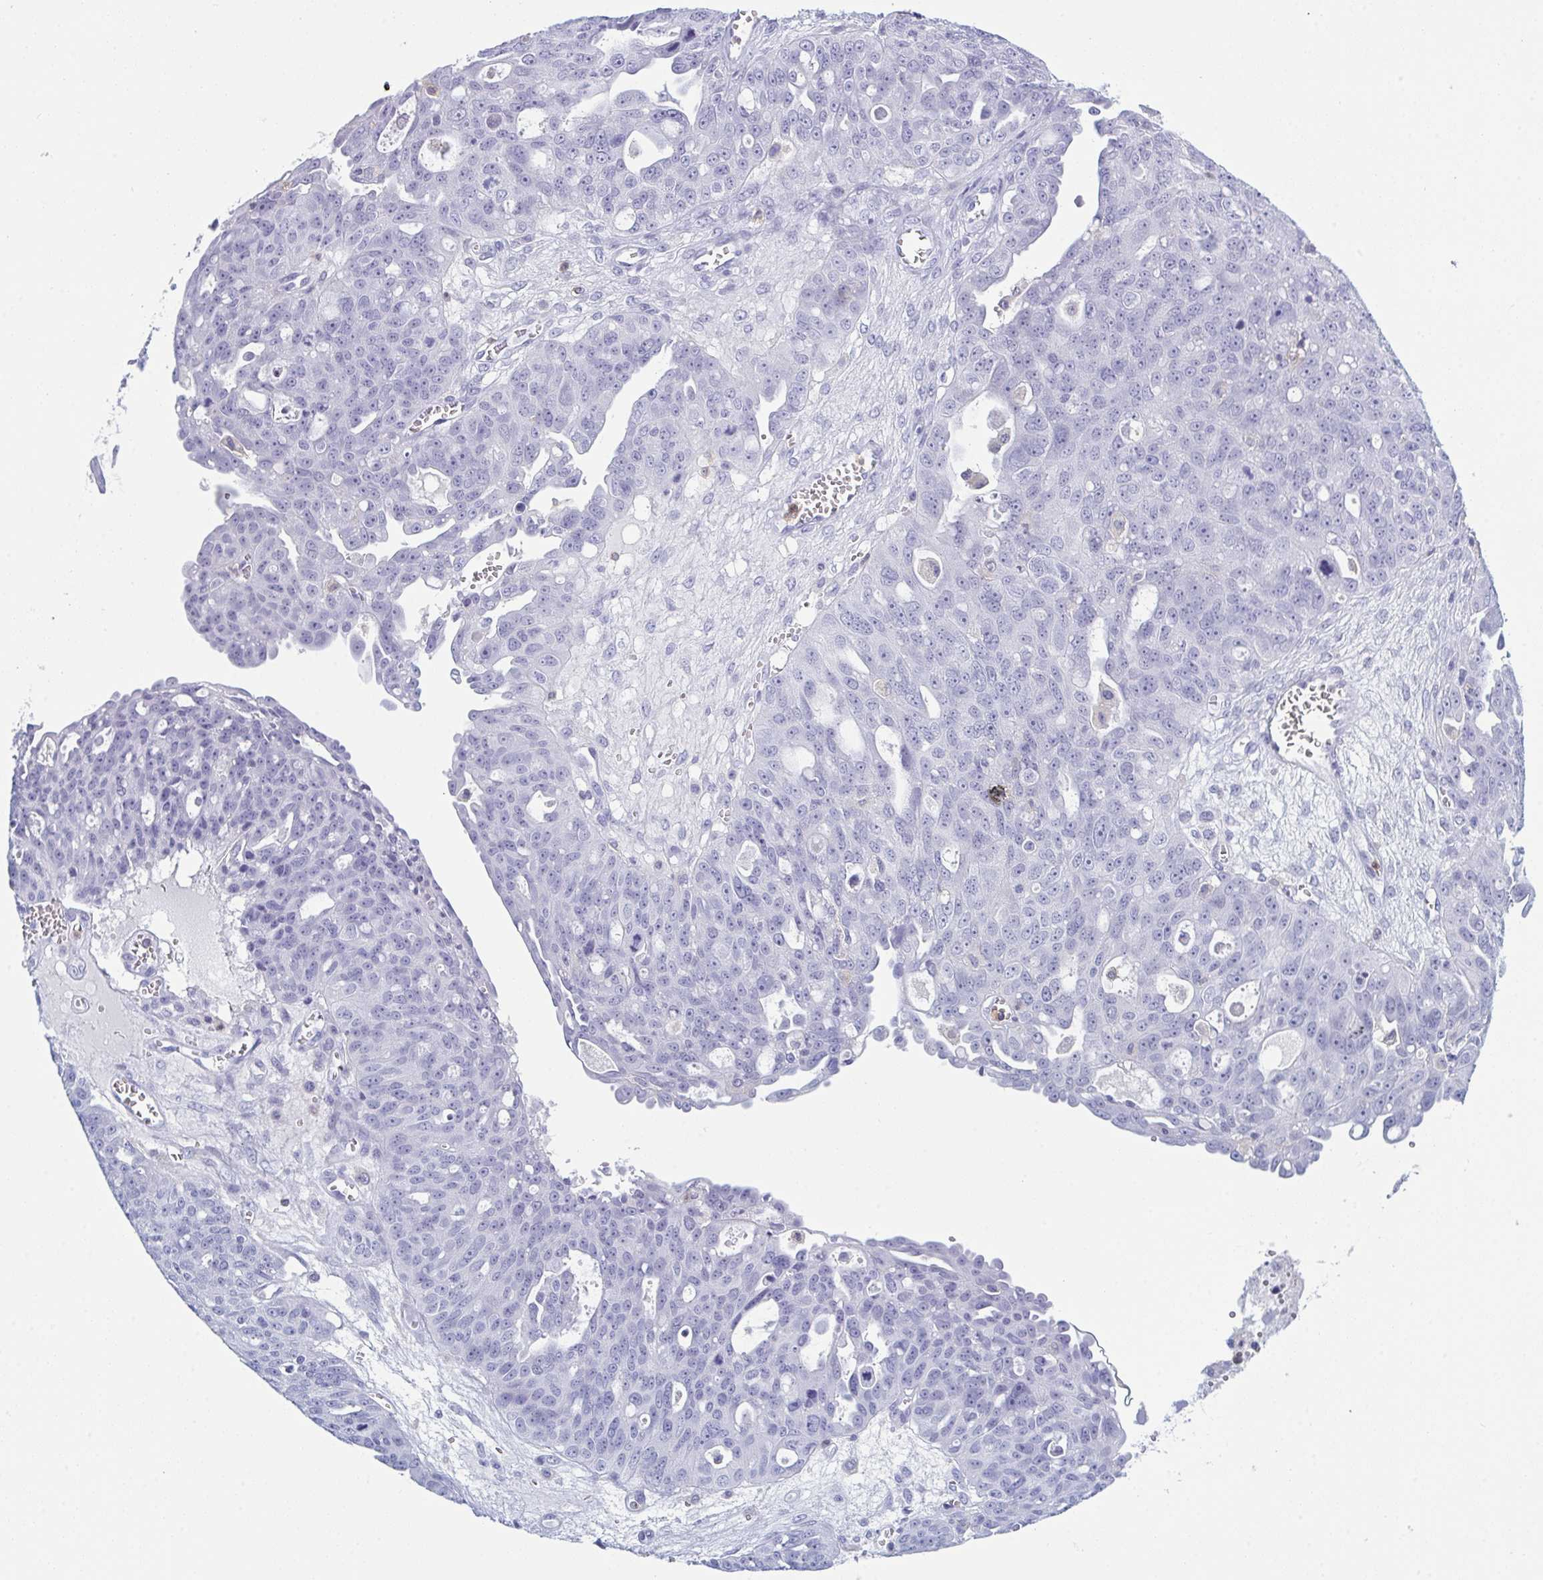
{"staining": {"intensity": "negative", "quantity": "none", "location": "none"}, "tissue": "ovarian cancer", "cell_type": "Tumor cells", "image_type": "cancer", "snomed": [{"axis": "morphology", "description": "Carcinoma, endometroid"}, {"axis": "topography", "description": "Ovary"}], "caption": "Tumor cells are negative for brown protein staining in ovarian cancer.", "gene": "MYO1F", "patient": {"sex": "female", "age": 70}}